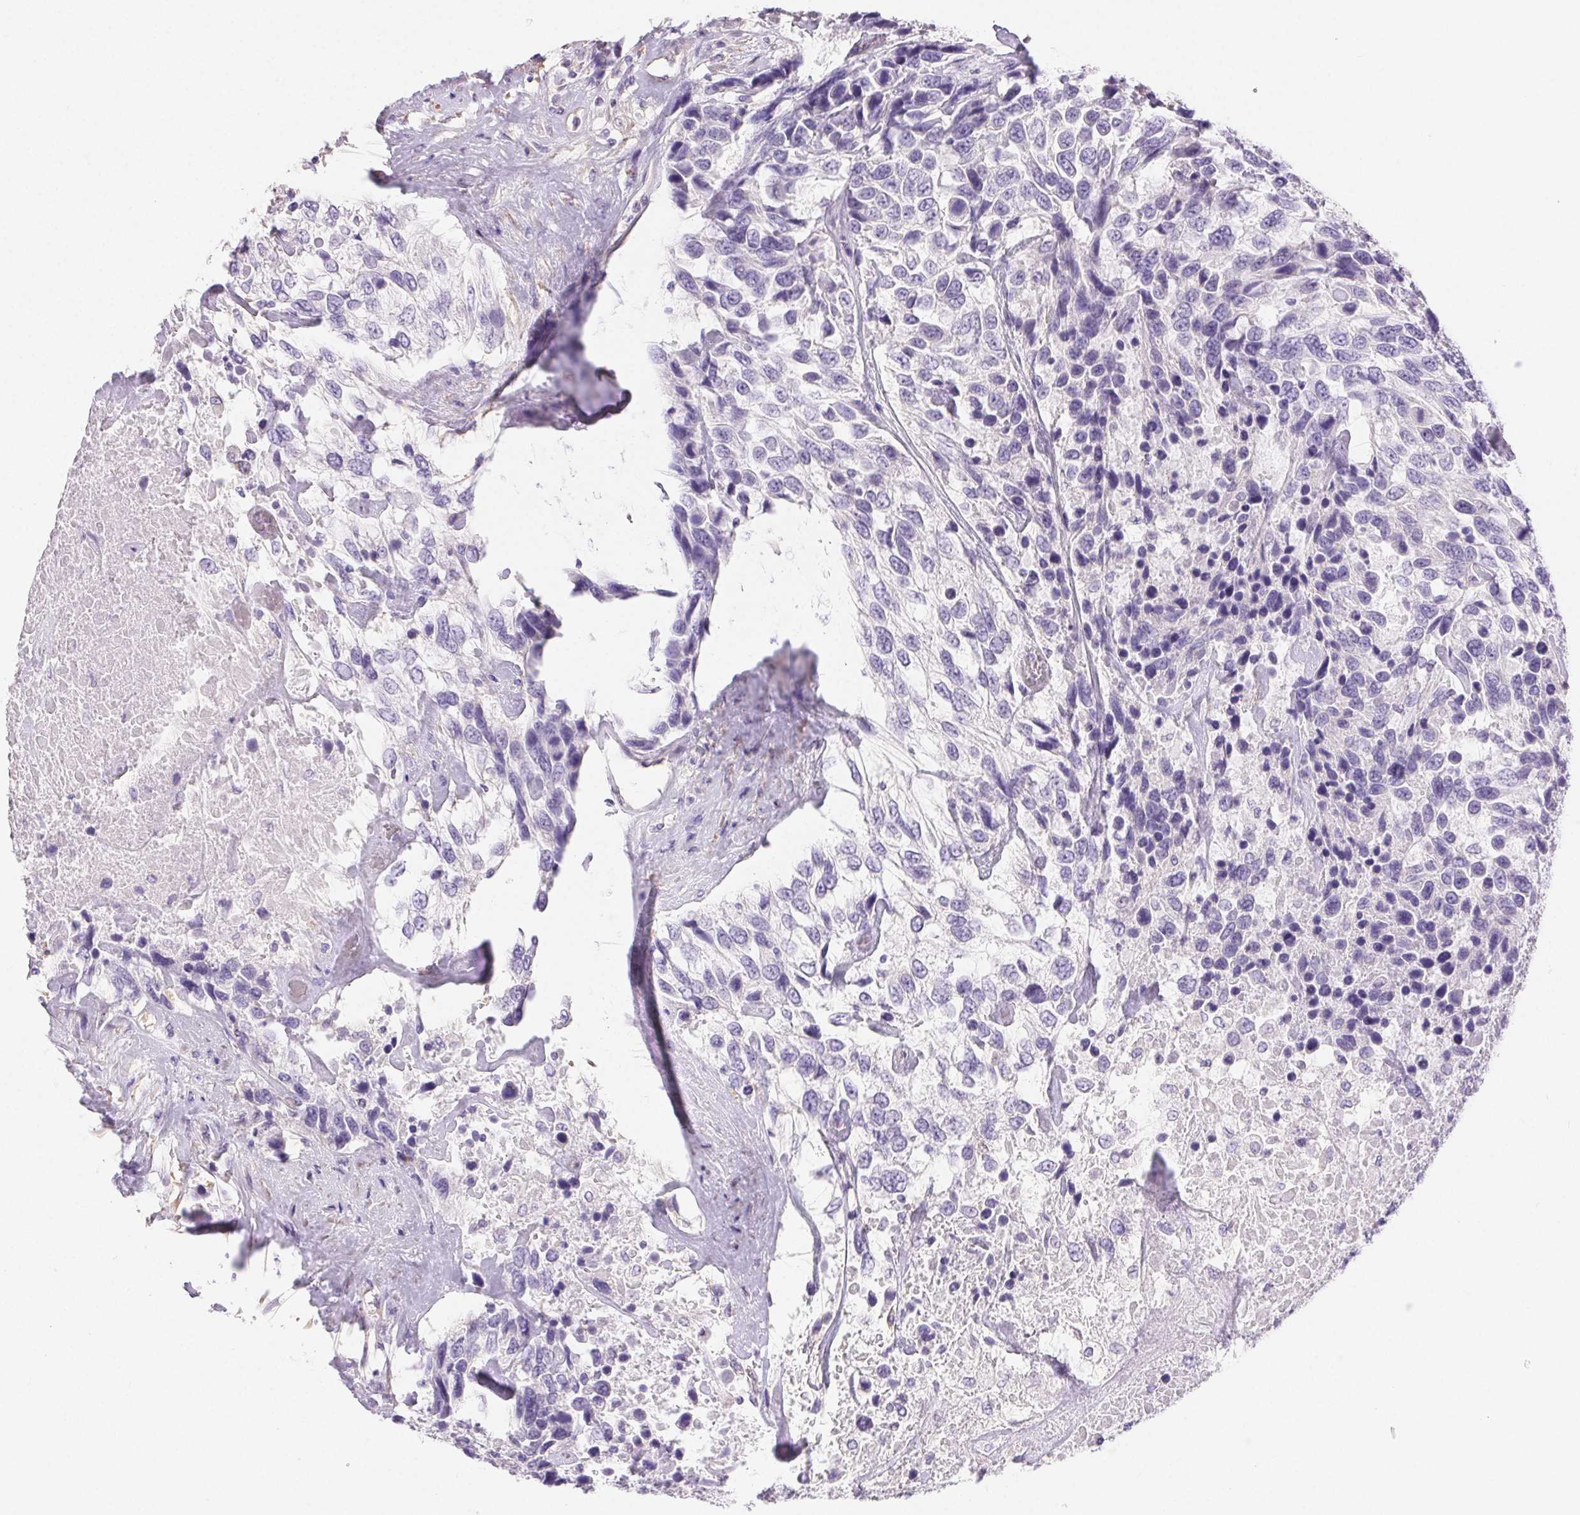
{"staining": {"intensity": "negative", "quantity": "none", "location": "none"}, "tissue": "urothelial cancer", "cell_type": "Tumor cells", "image_type": "cancer", "snomed": [{"axis": "morphology", "description": "Urothelial carcinoma, High grade"}, {"axis": "topography", "description": "Urinary bladder"}], "caption": "Human urothelial cancer stained for a protein using immunohistochemistry (IHC) shows no staining in tumor cells.", "gene": "PNLIP", "patient": {"sex": "female", "age": 70}}